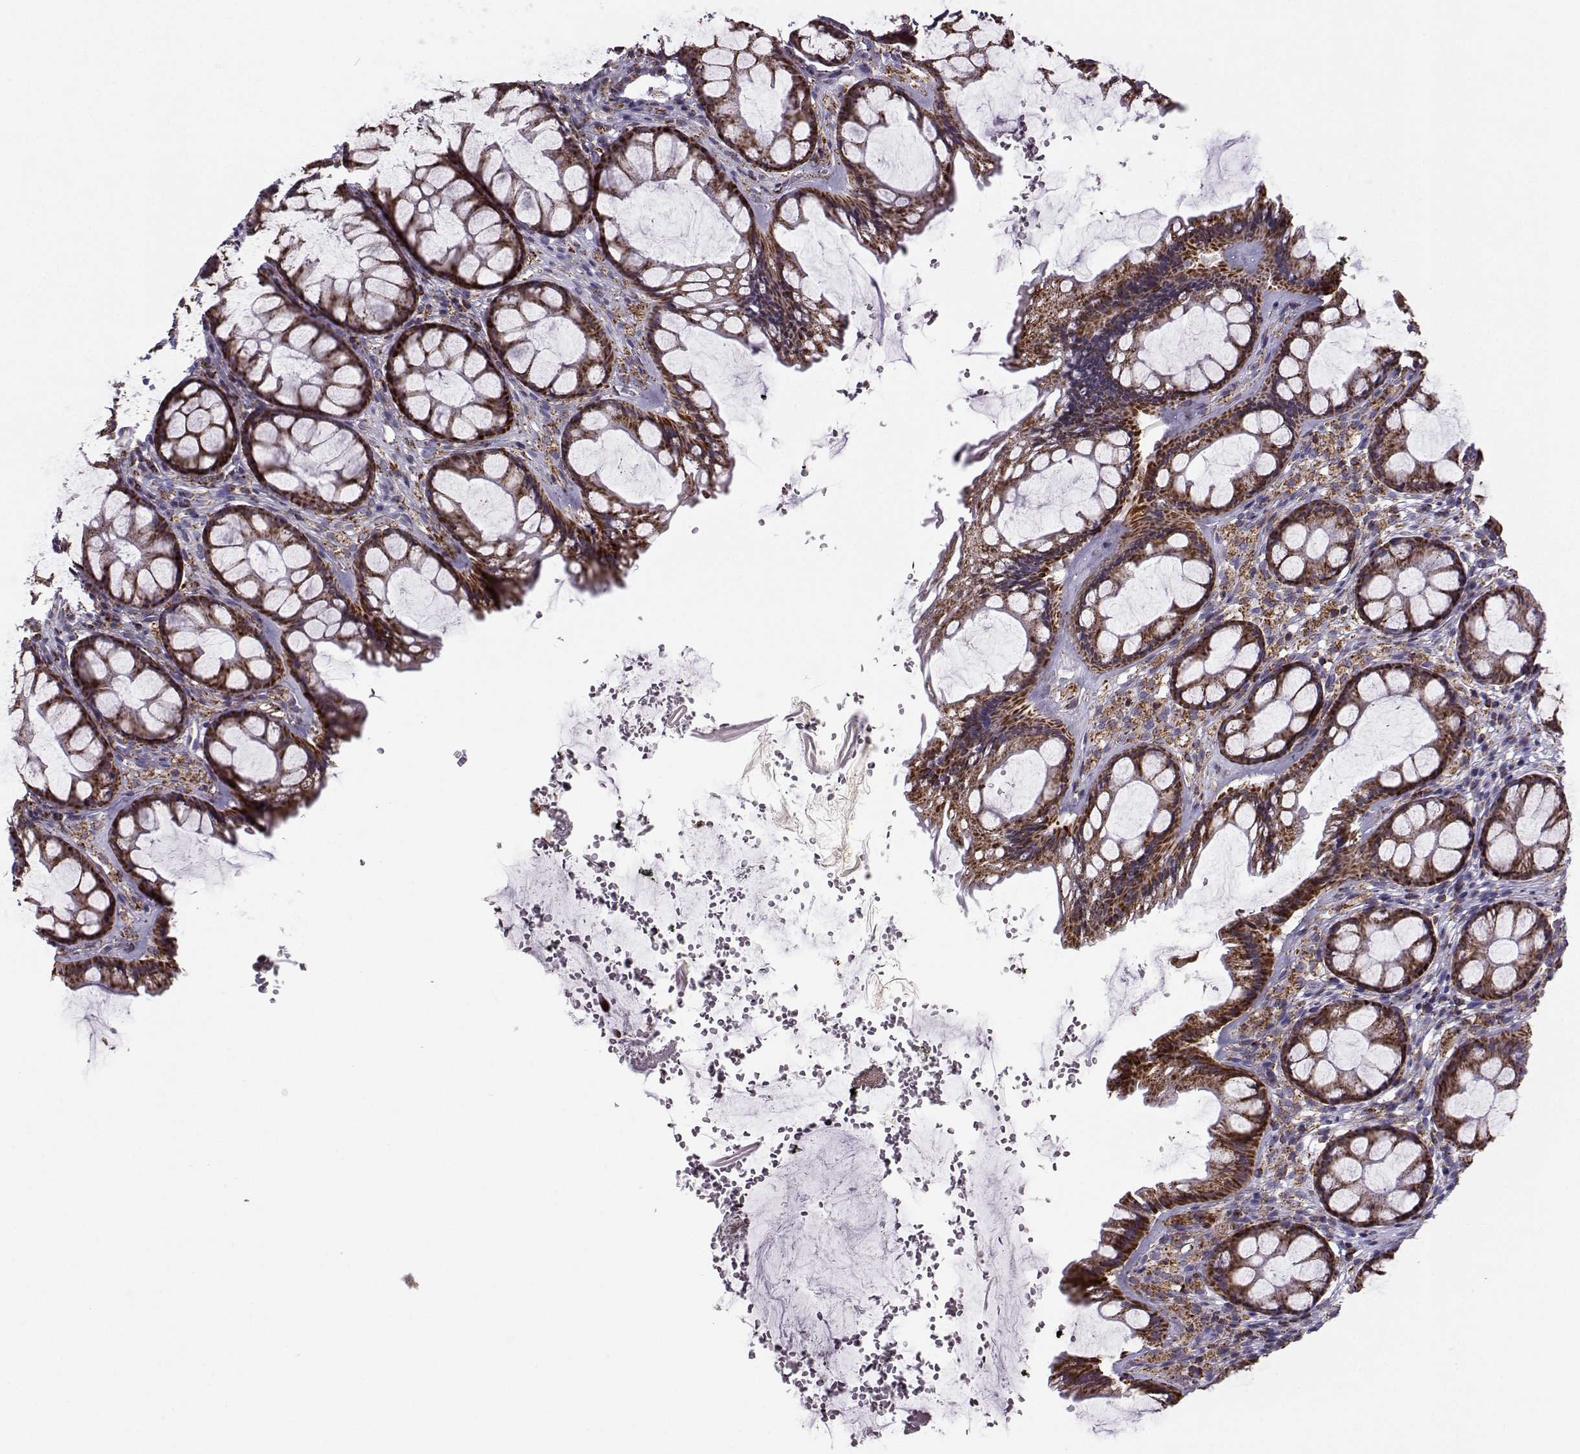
{"staining": {"intensity": "strong", "quantity": ">75%", "location": "cytoplasmic/membranous"}, "tissue": "rectum", "cell_type": "Glandular cells", "image_type": "normal", "snomed": [{"axis": "morphology", "description": "Normal tissue, NOS"}, {"axis": "topography", "description": "Rectum"}], "caption": "High-magnification brightfield microscopy of unremarkable rectum stained with DAB (brown) and counterstained with hematoxylin (blue). glandular cells exhibit strong cytoplasmic/membranous expression is present in approximately>75% of cells. (IHC, brightfield microscopy, high magnification).", "gene": "NECAB3", "patient": {"sex": "female", "age": 62}}